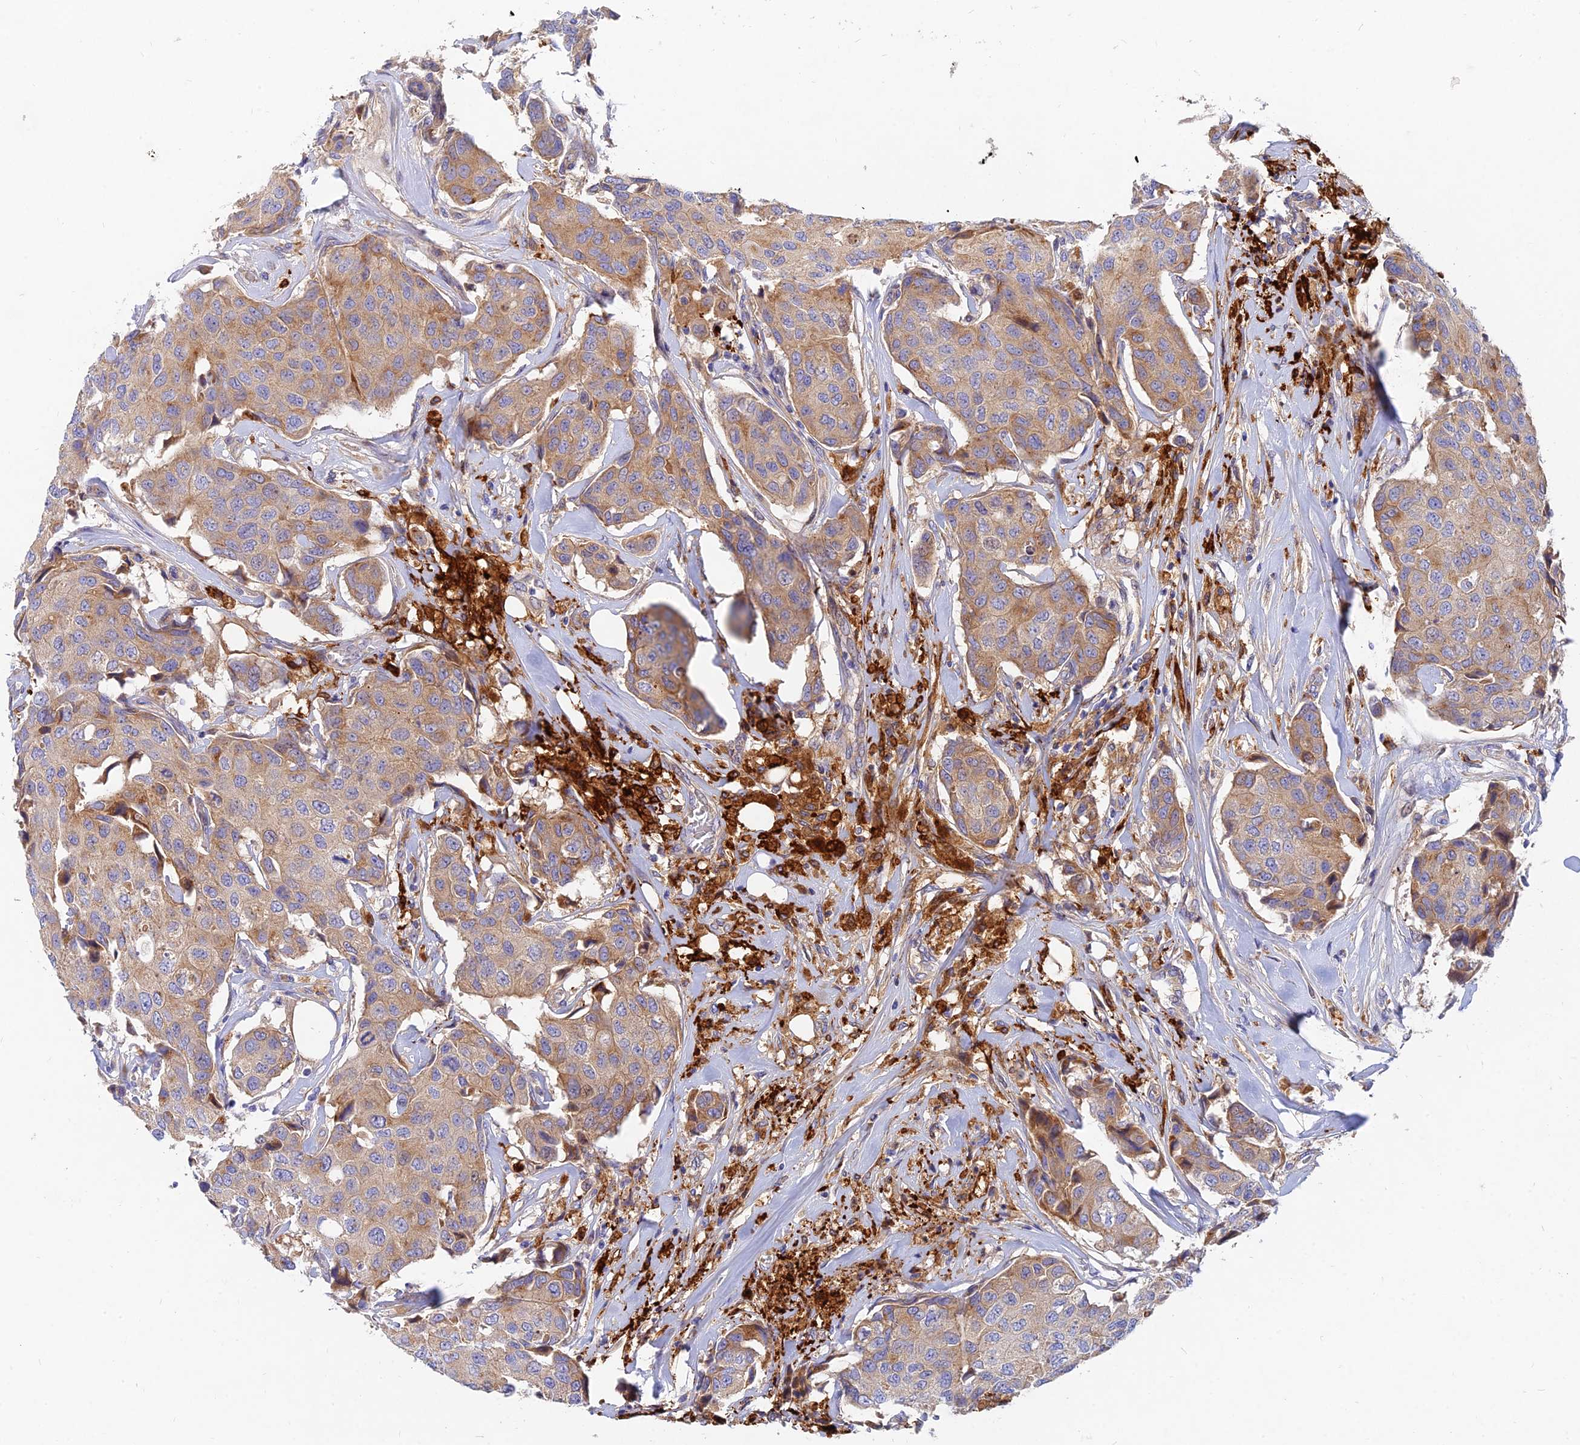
{"staining": {"intensity": "moderate", "quantity": "25%-75%", "location": "cytoplasmic/membranous"}, "tissue": "breast cancer", "cell_type": "Tumor cells", "image_type": "cancer", "snomed": [{"axis": "morphology", "description": "Duct carcinoma"}, {"axis": "topography", "description": "Breast"}], "caption": "Breast cancer stained with a brown dye reveals moderate cytoplasmic/membranous positive expression in approximately 25%-75% of tumor cells.", "gene": "MROH1", "patient": {"sex": "female", "age": 80}}